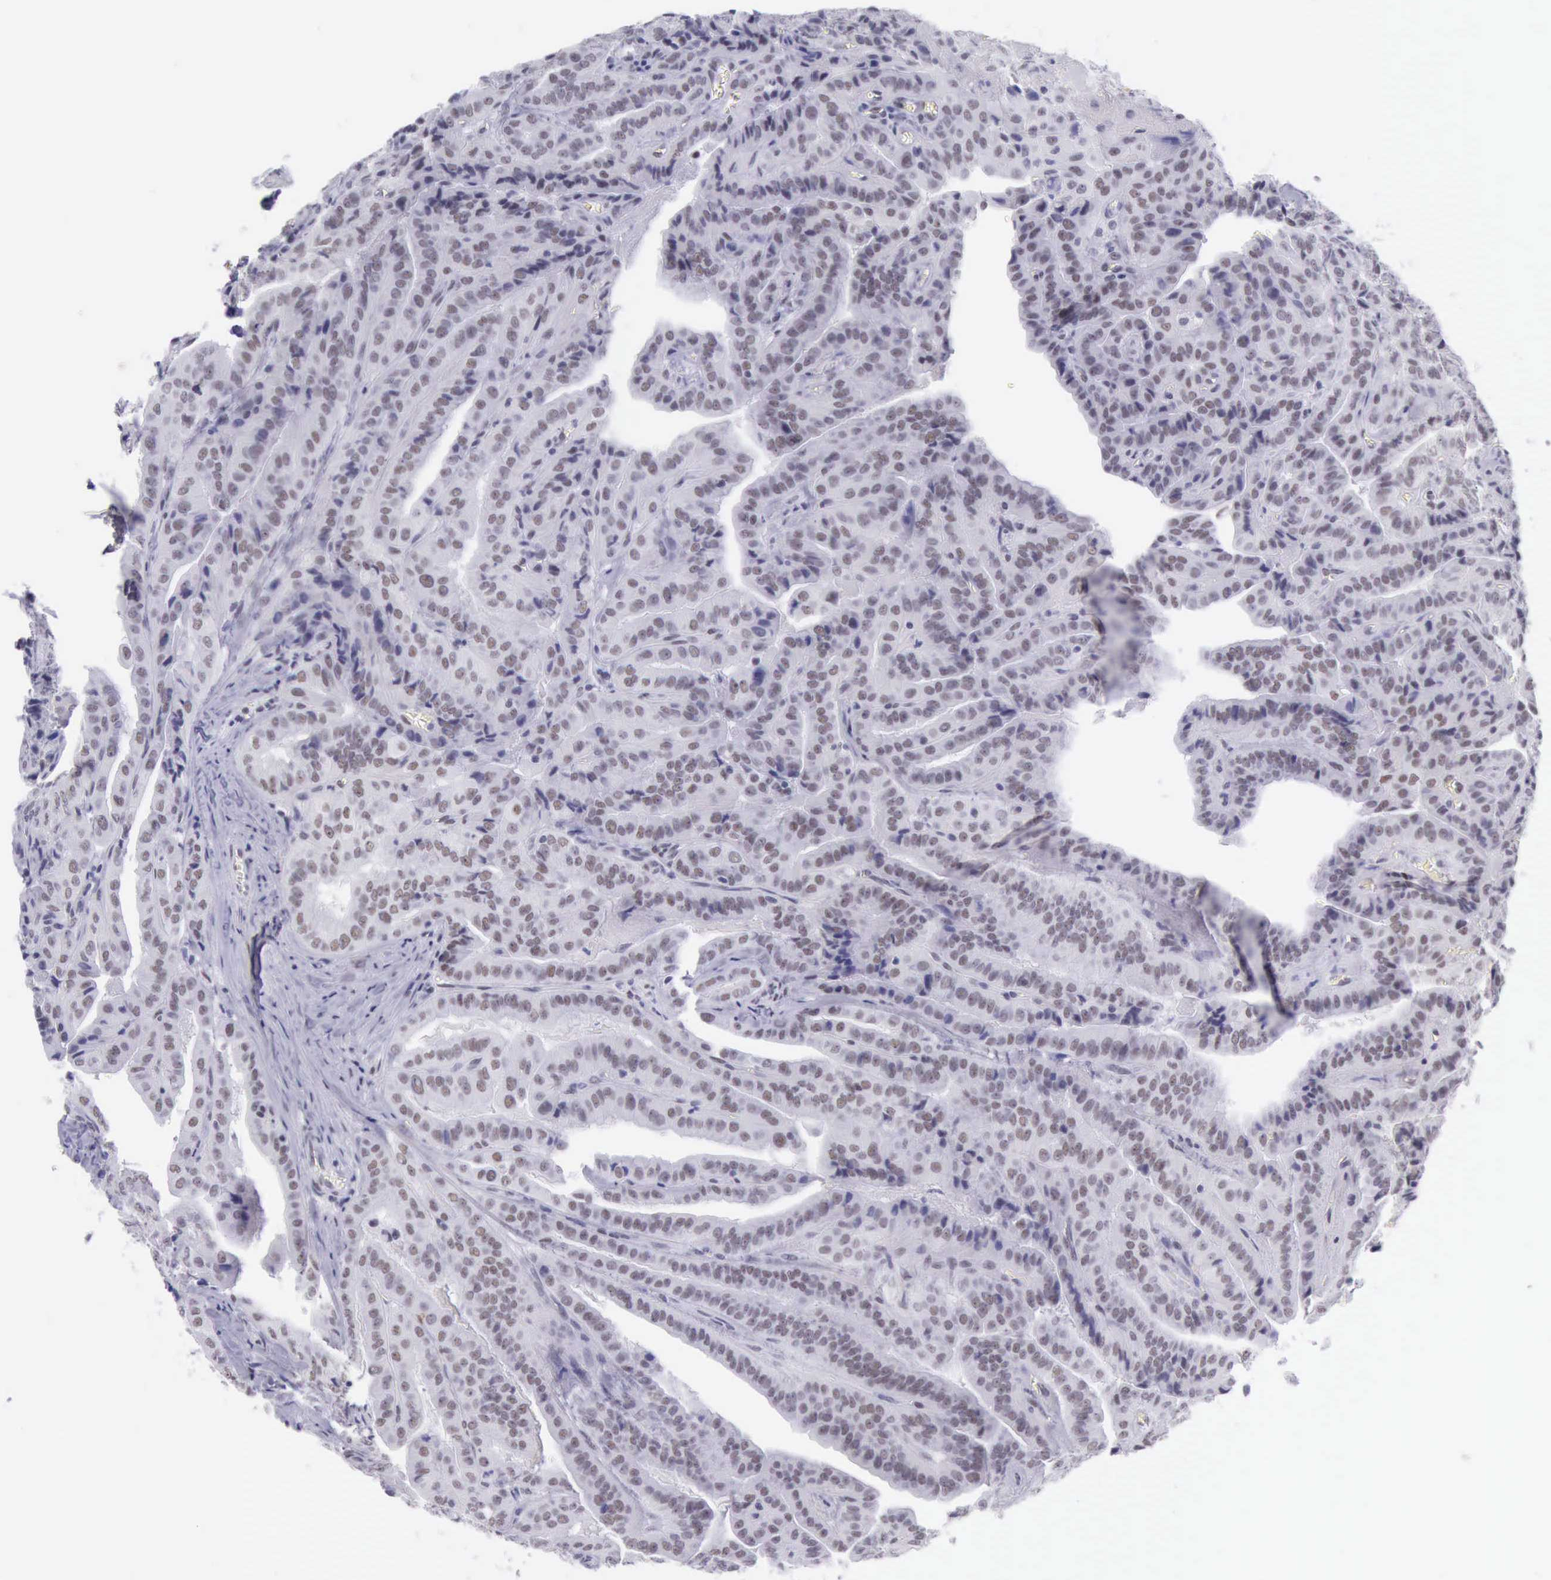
{"staining": {"intensity": "weak", "quantity": "25%-75%", "location": "nuclear"}, "tissue": "thyroid cancer", "cell_type": "Tumor cells", "image_type": "cancer", "snomed": [{"axis": "morphology", "description": "Papillary adenocarcinoma, NOS"}, {"axis": "topography", "description": "Thyroid gland"}], "caption": "Thyroid papillary adenocarcinoma stained for a protein exhibits weak nuclear positivity in tumor cells.", "gene": "EP300", "patient": {"sex": "female", "age": 71}}